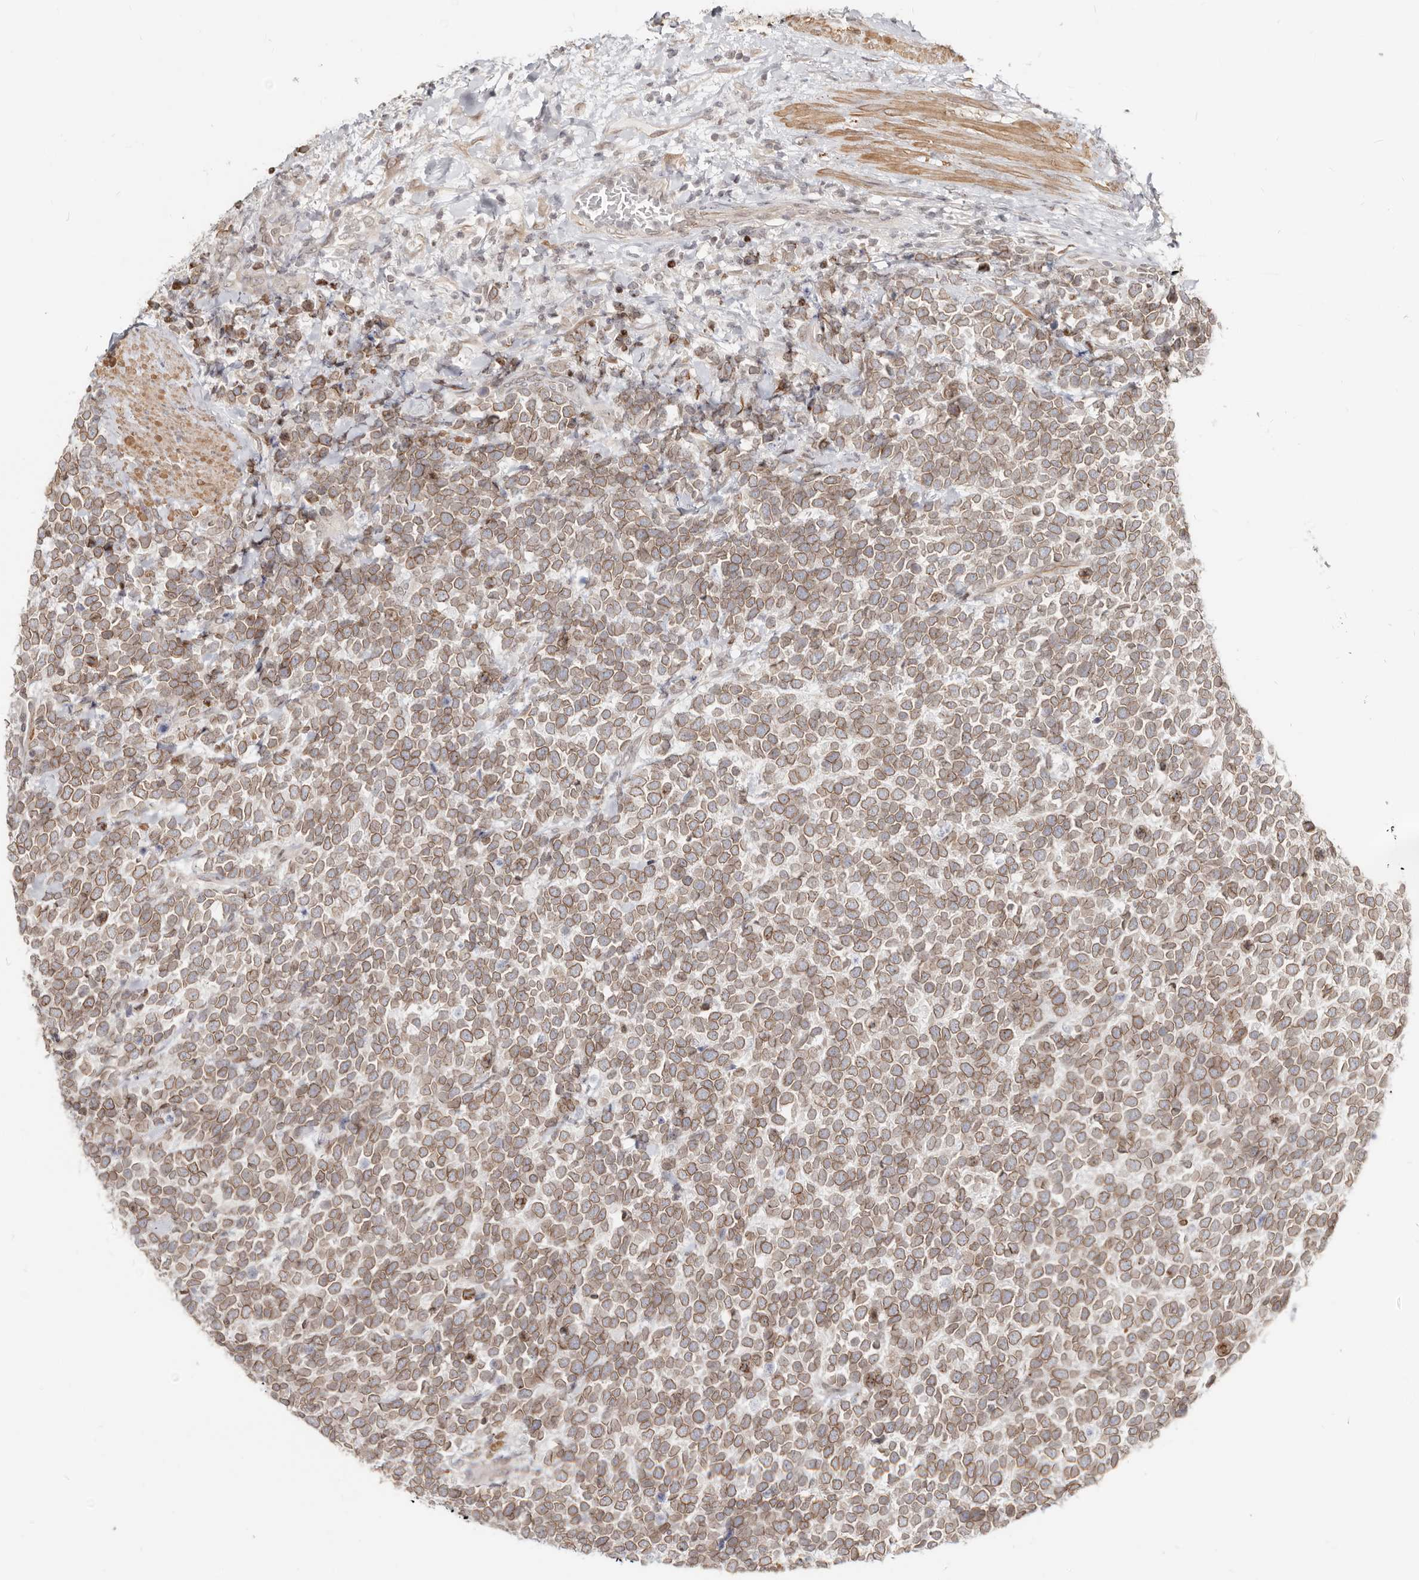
{"staining": {"intensity": "moderate", "quantity": ">75%", "location": "cytoplasmic/membranous,nuclear"}, "tissue": "urothelial cancer", "cell_type": "Tumor cells", "image_type": "cancer", "snomed": [{"axis": "morphology", "description": "Urothelial carcinoma, High grade"}, {"axis": "topography", "description": "Urinary bladder"}], "caption": "A histopathology image showing moderate cytoplasmic/membranous and nuclear staining in approximately >75% of tumor cells in high-grade urothelial carcinoma, as visualized by brown immunohistochemical staining.", "gene": "NUP153", "patient": {"sex": "female", "age": 82}}